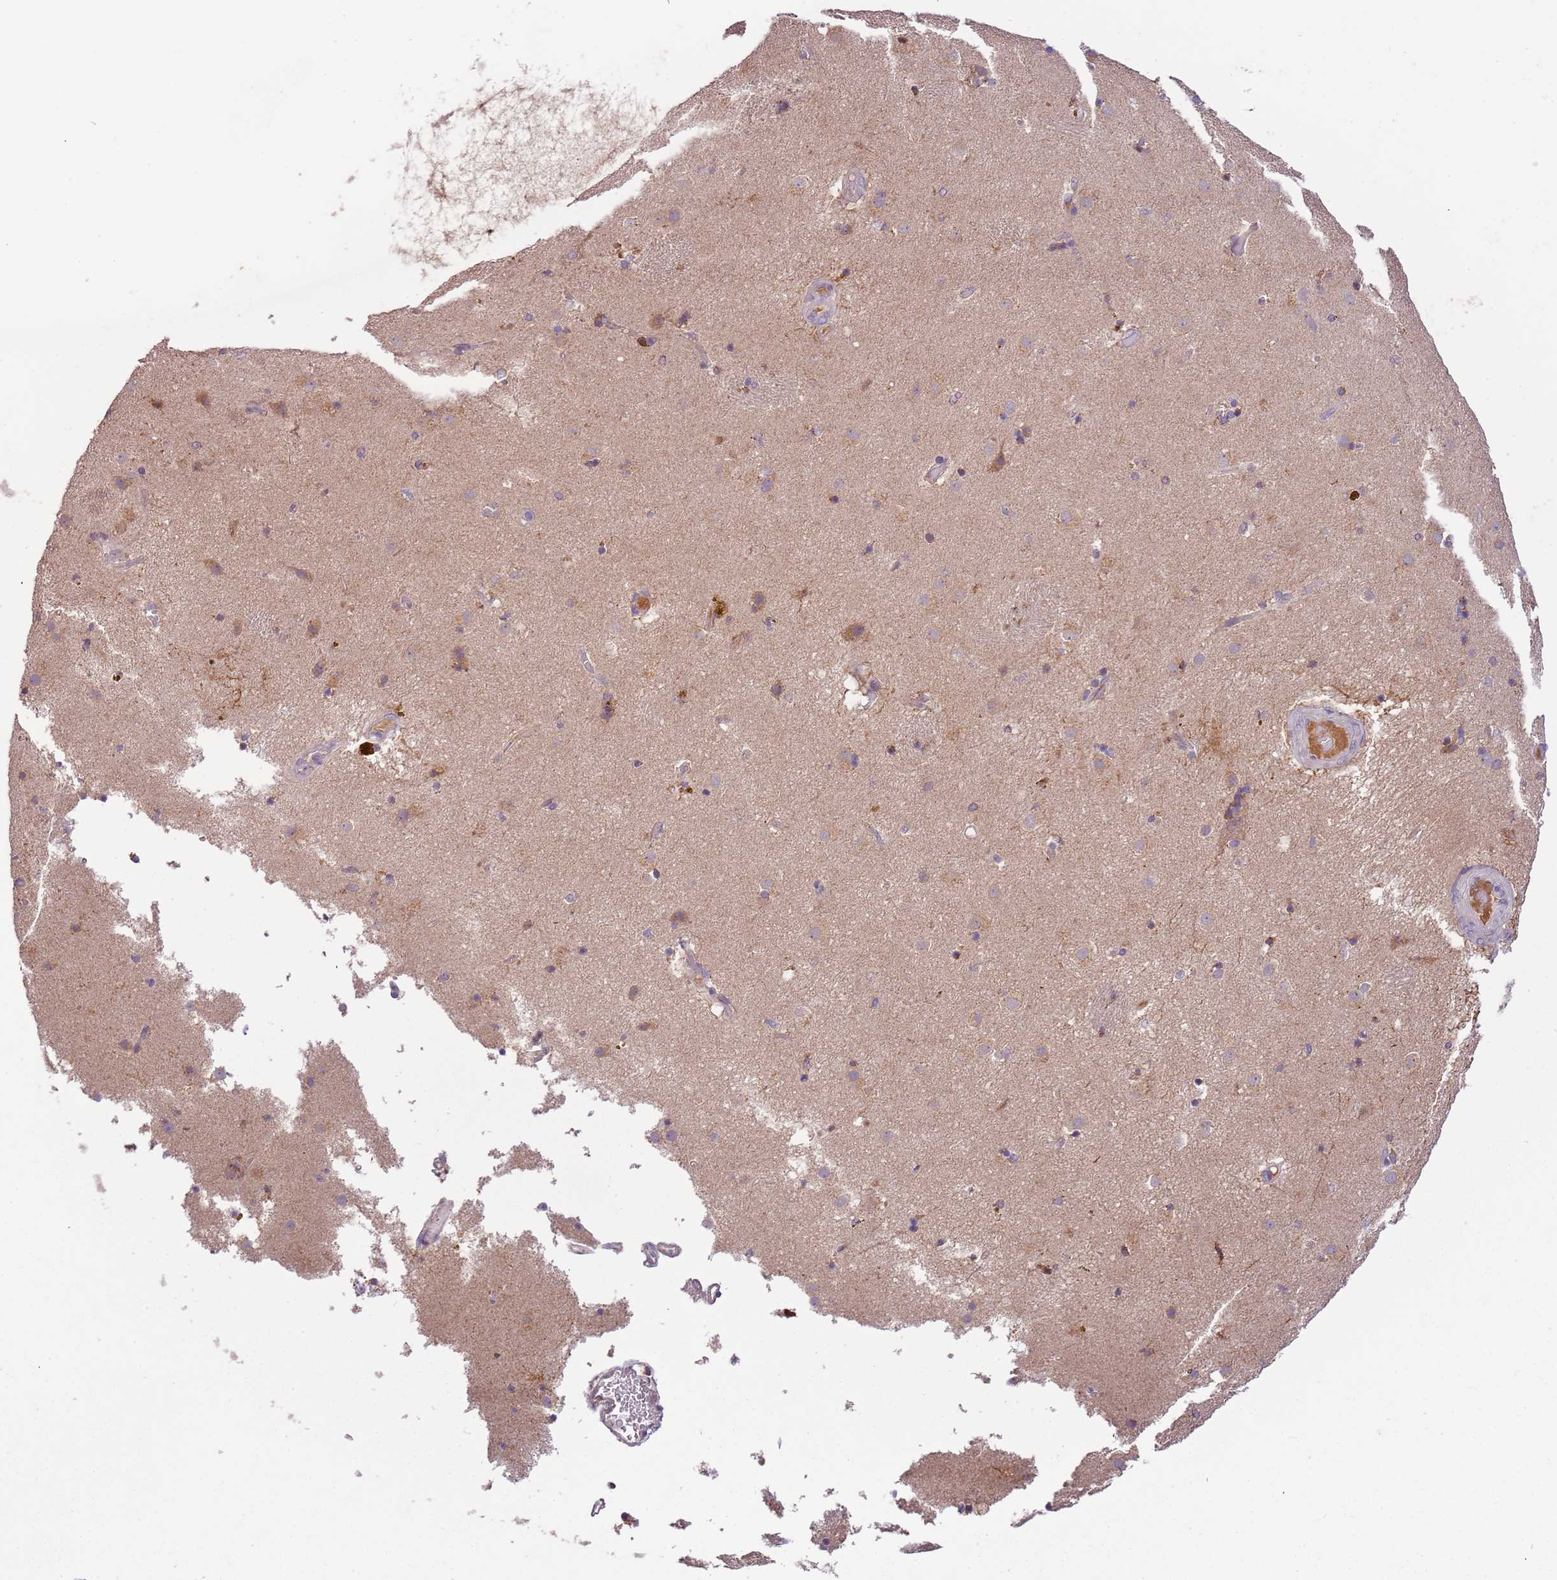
{"staining": {"intensity": "moderate", "quantity": "<25%", "location": "cytoplasmic/membranous"}, "tissue": "caudate", "cell_type": "Glial cells", "image_type": "normal", "snomed": [{"axis": "morphology", "description": "Normal tissue, NOS"}, {"axis": "topography", "description": "Lateral ventricle wall"}], "caption": "Moderate cytoplasmic/membranous expression for a protein is appreciated in about <25% of glial cells of normal caudate using immunohistochemistry (IHC).", "gene": "FECH", "patient": {"sex": "male", "age": 70}}